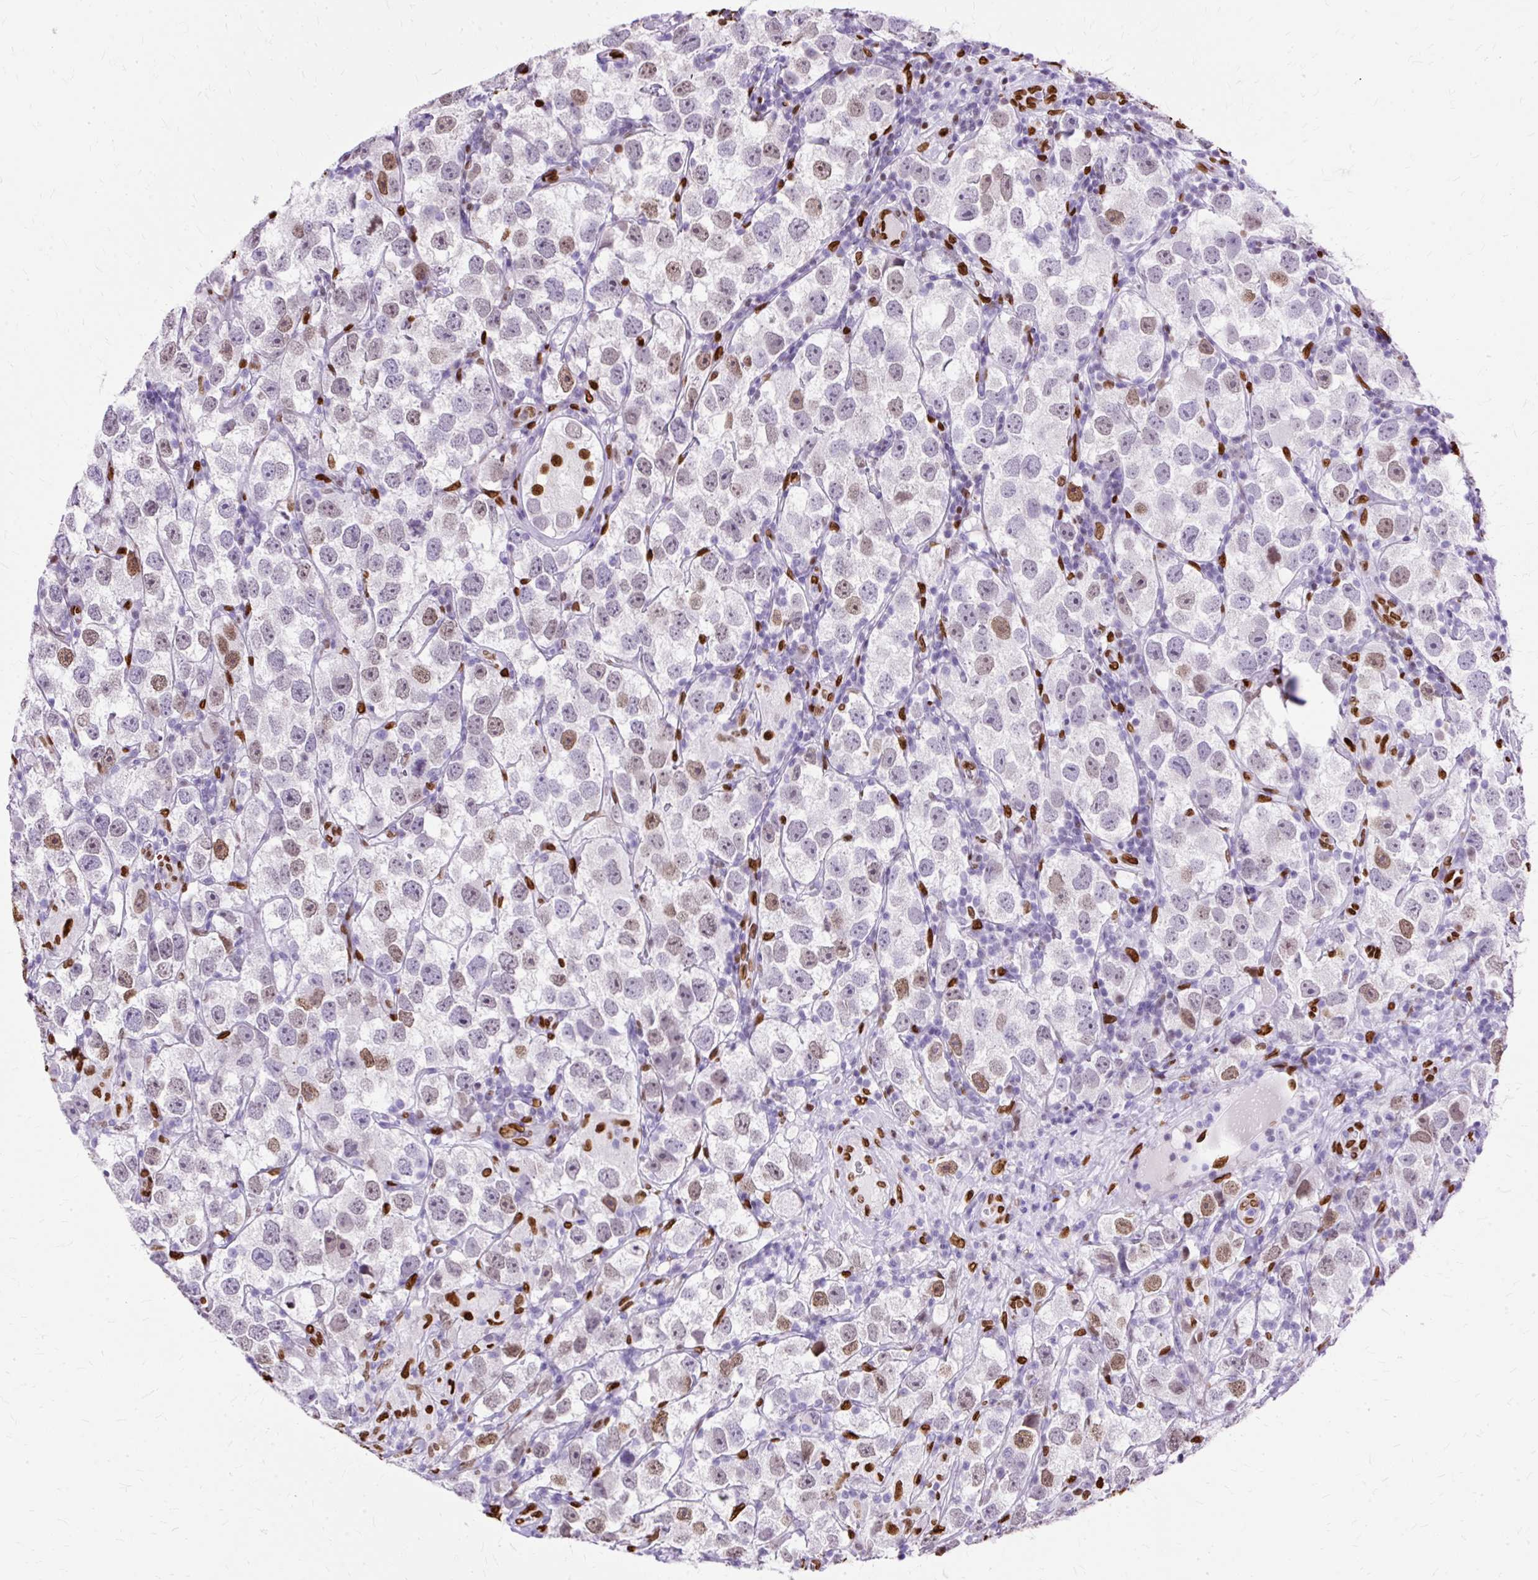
{"staining": {"intensity": "moderate", "quantity": "25%-75%", "location": "nuclear"}, "tissue": "testis cancer", "cell_type": "Tumor cells", "image_type": "cancer", "snomed": [{"axis": "morphology", "description": "Seminoma, NOS"}, {"axis": "topography", "description": "Testis"}], "caption": "Tumor cells demonstrate medium levels of moderate nuclear positivity in about 25%-75% of cells in human testis seminoma.", "gene": "TMEM184C", "patient": {"sex": "male", "age": 26}}